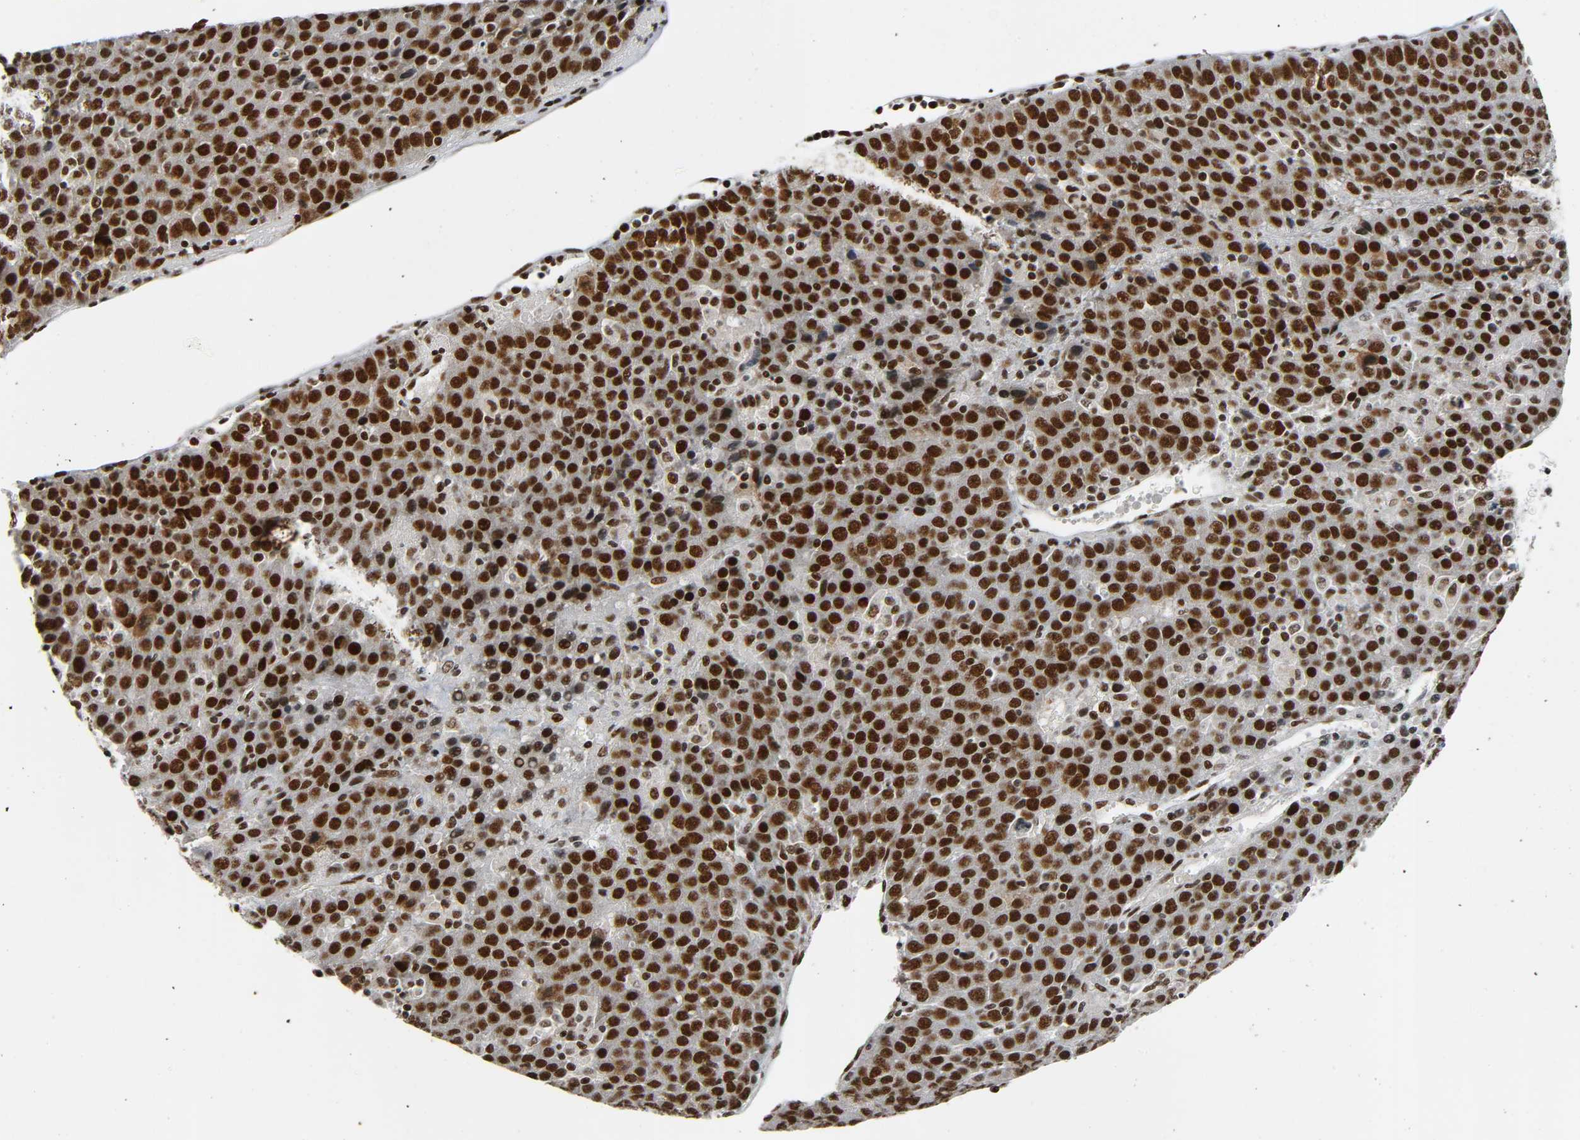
{"staining": {"intensity": "strong", "quantity": ">75%", "location": "nuclear"}, "tissue": "liver cancer", "cell_type": "Tumor cells", "image_type": "cancer", "snomed": [{"axis": "morphology", "description": "Carcinoma, Hepatocellular, NOS"}, {"axis": "topography", "description": "Liver"}], "caption": "This is a micrograph of immunohistochemistry (IHC) staining of hepatocellular carcinoma (liver), which shows strong staining in the nuclear of tumor cells.", "gene": "CDK9", "patient": {"sex": "female", "age": 53}}